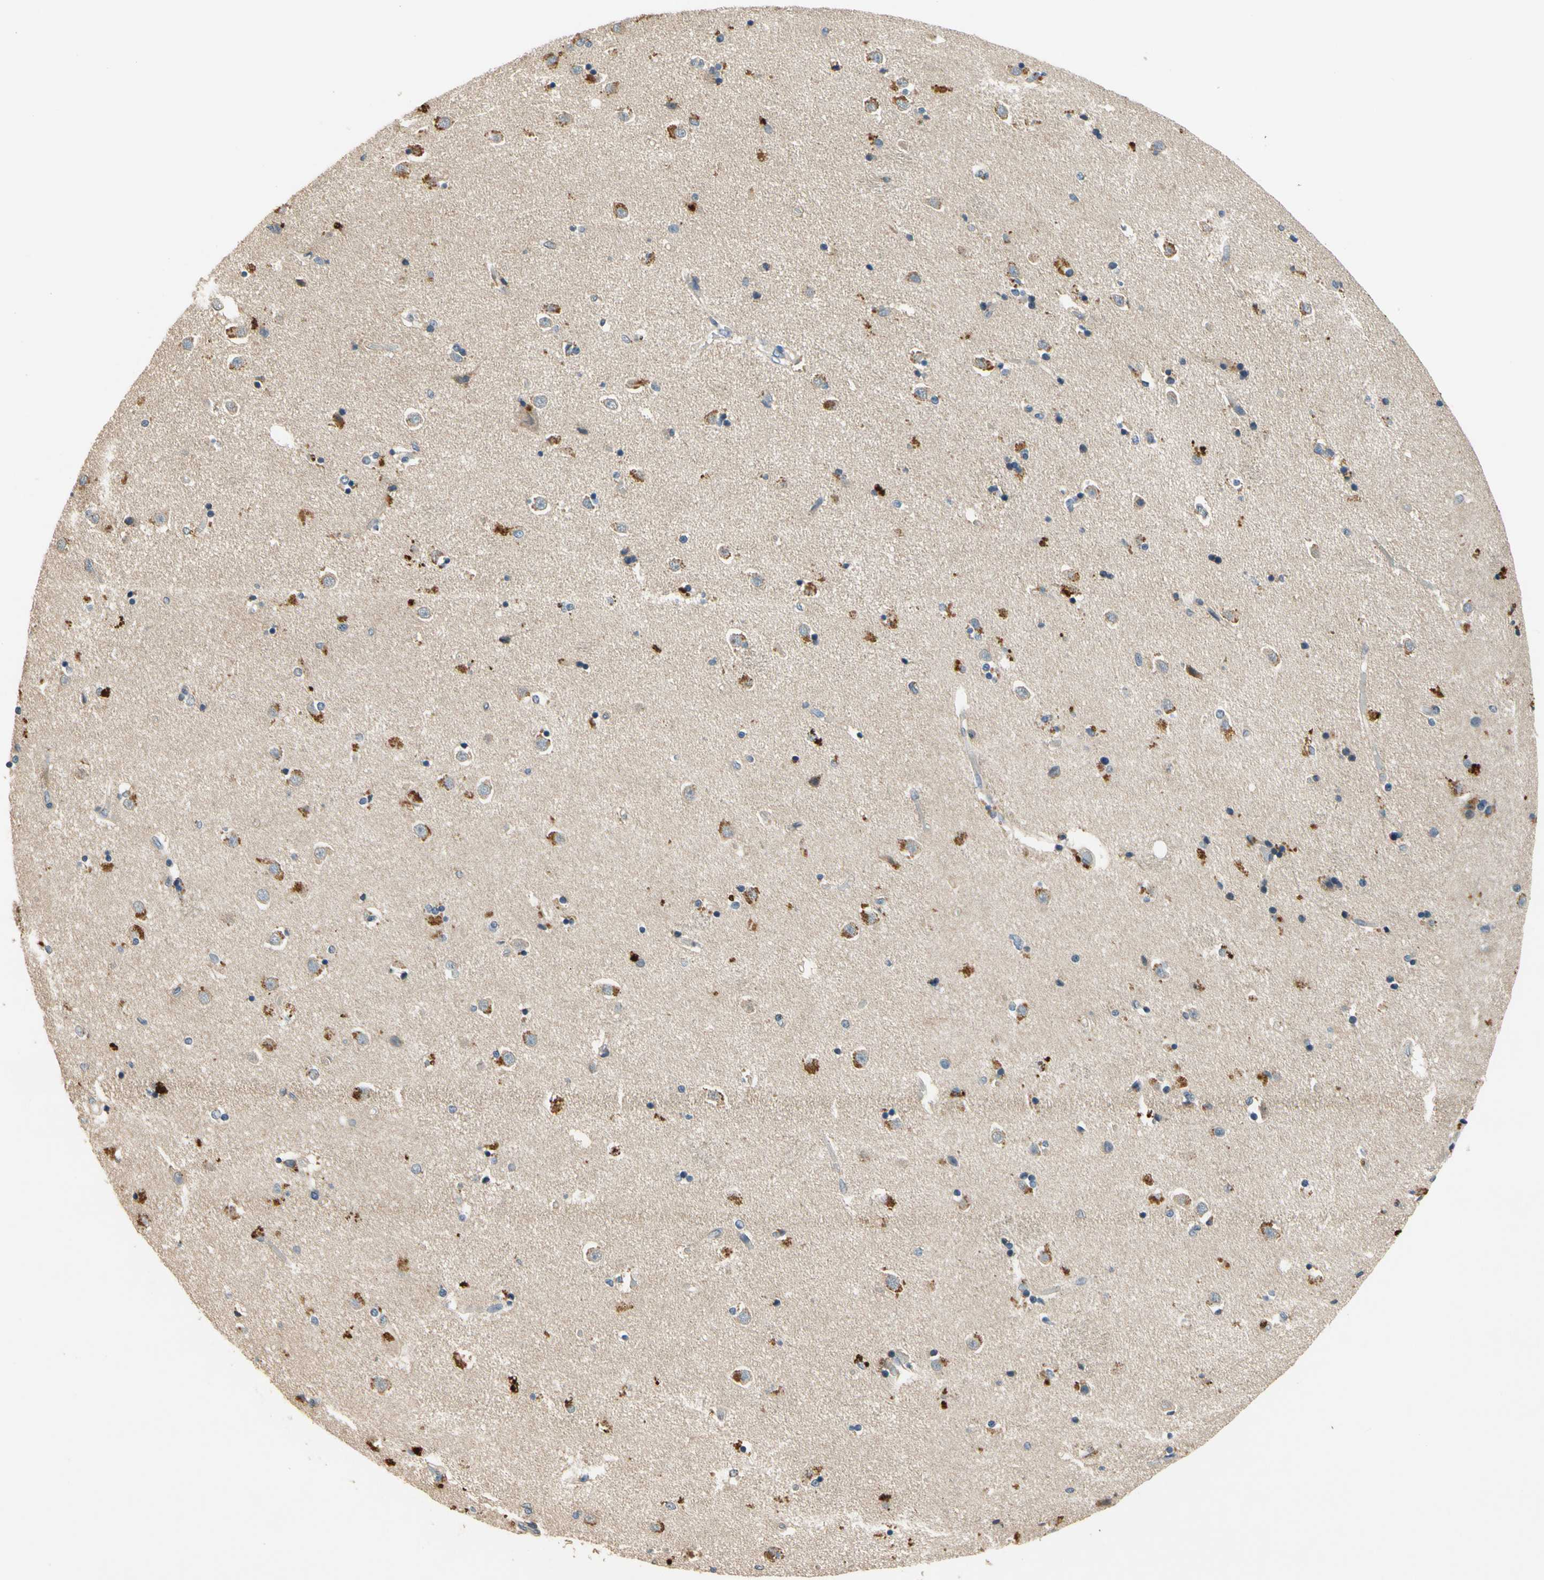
{"staining": {"intensity": "negative", "quantity": "none", "location": "none"}, "tissue": "caudate", "cell_type": "Glial cells", "image_type": "normal", "snomed": [{"axis": "morphology", "description": "Normal tissue, NOS"}, {"axis": "topography", "description": "Lateral ventricle wall"}], "caption": "Caudate stained for a protein using immunohistochemistry (IHC) reveals no expression glial cells.", "gene": "ALKBH3", "patient": {"sex": "female", "age": 54}}